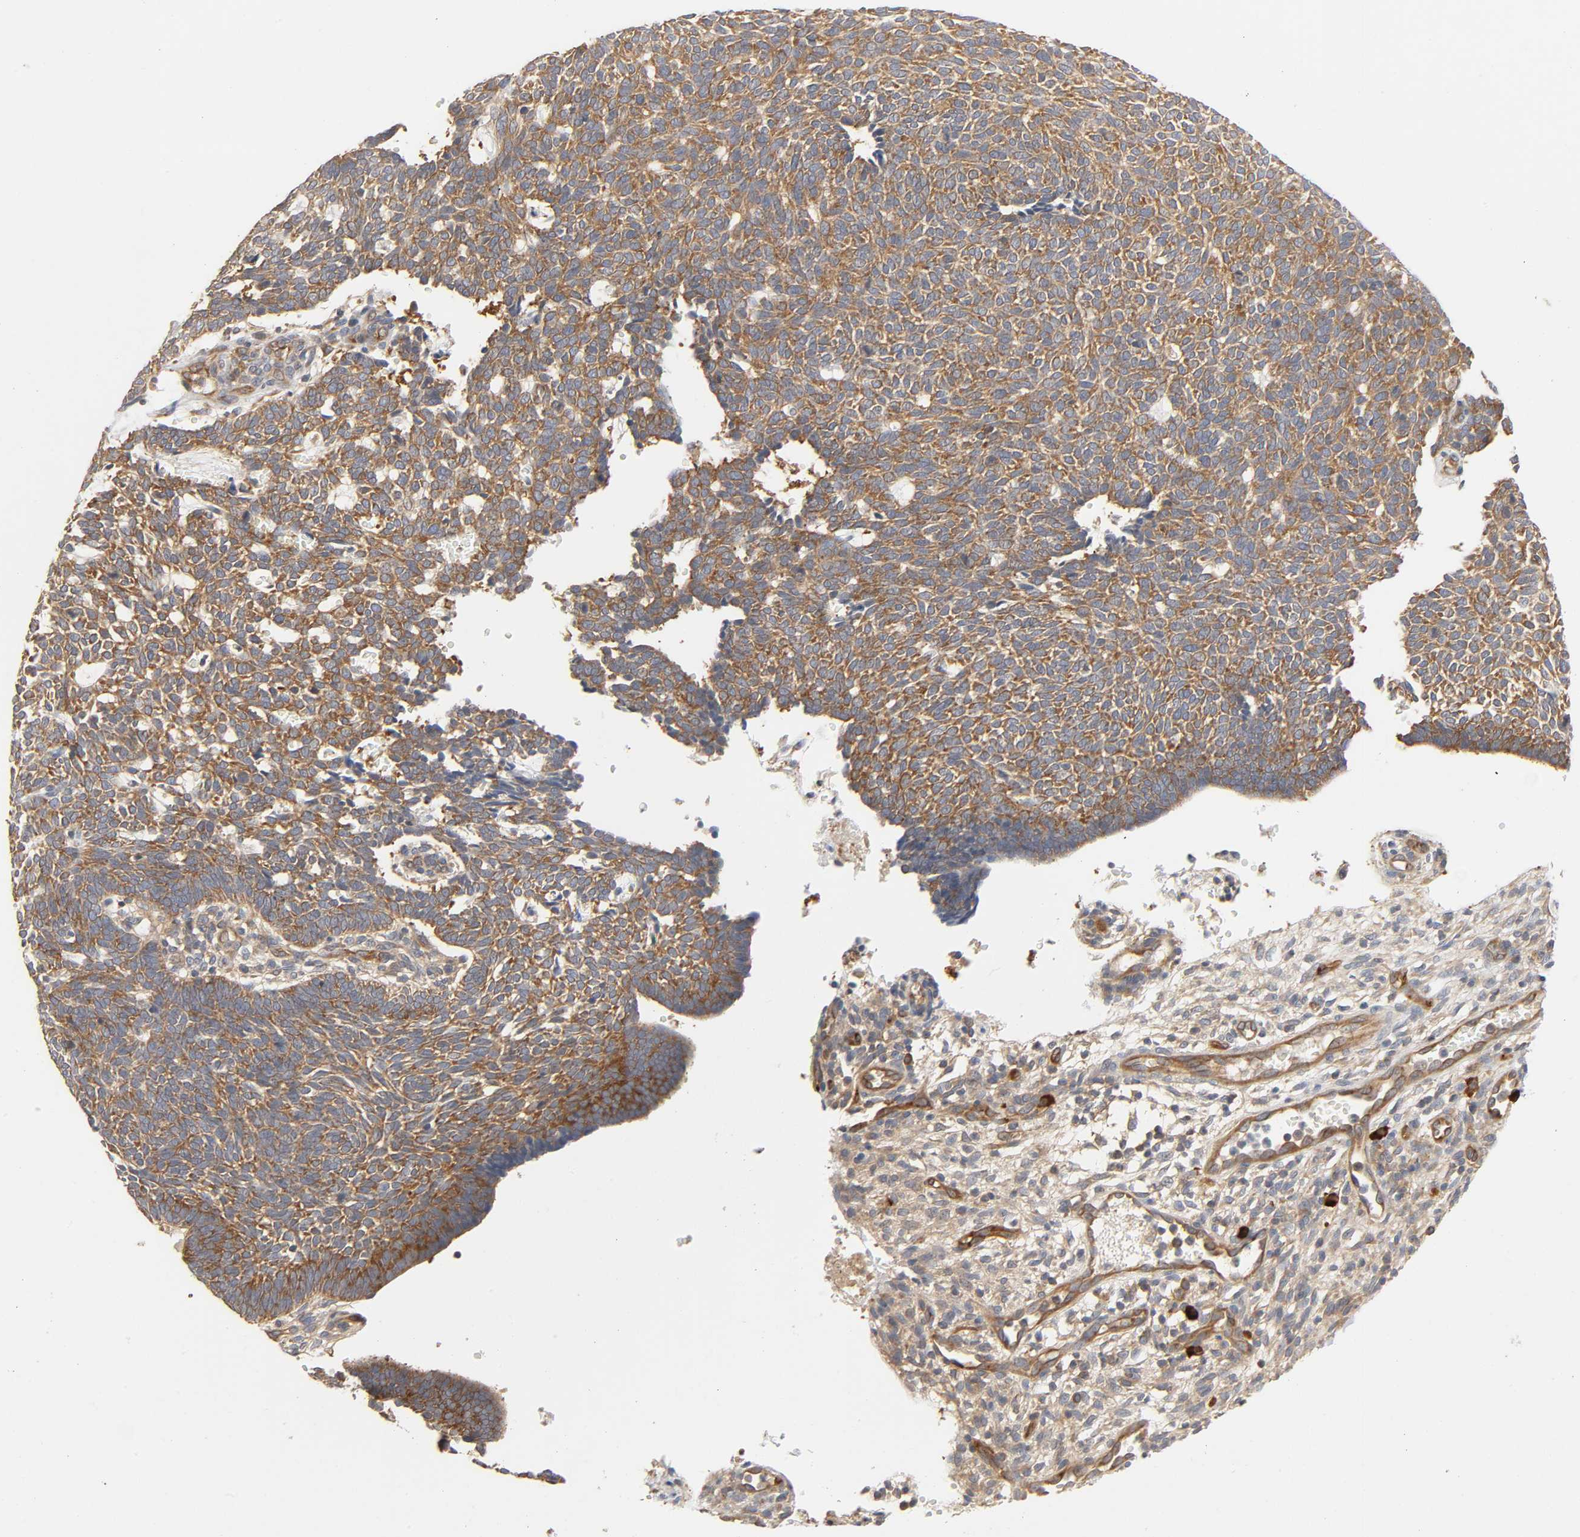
{"staining": {"intensity": "moderate", "quantity": ">75%", "location": "cytoplasmic/membranous"}, "tissue": "skin cancer", "cell_type": "Tumor cells", "image_type": "cancer", "snomed": [{"axis": "morphology", "description": "Normal tissue, NOS"}, {"axis": "morphology", "description": "Basal cell carcinoma"}, {"axis": "topography", "description": "Skin"}], "caption": "The immunohistochemical stain labels moderate cytoplasmic/membranous staining in tumor cells of skin cancer (basal cell carcinoma) tissue. (DAB IHC with brightfield microscopy, high magnification).", "gene": "SCHIP1", "patient": {"sex": "male", "age": 87}}